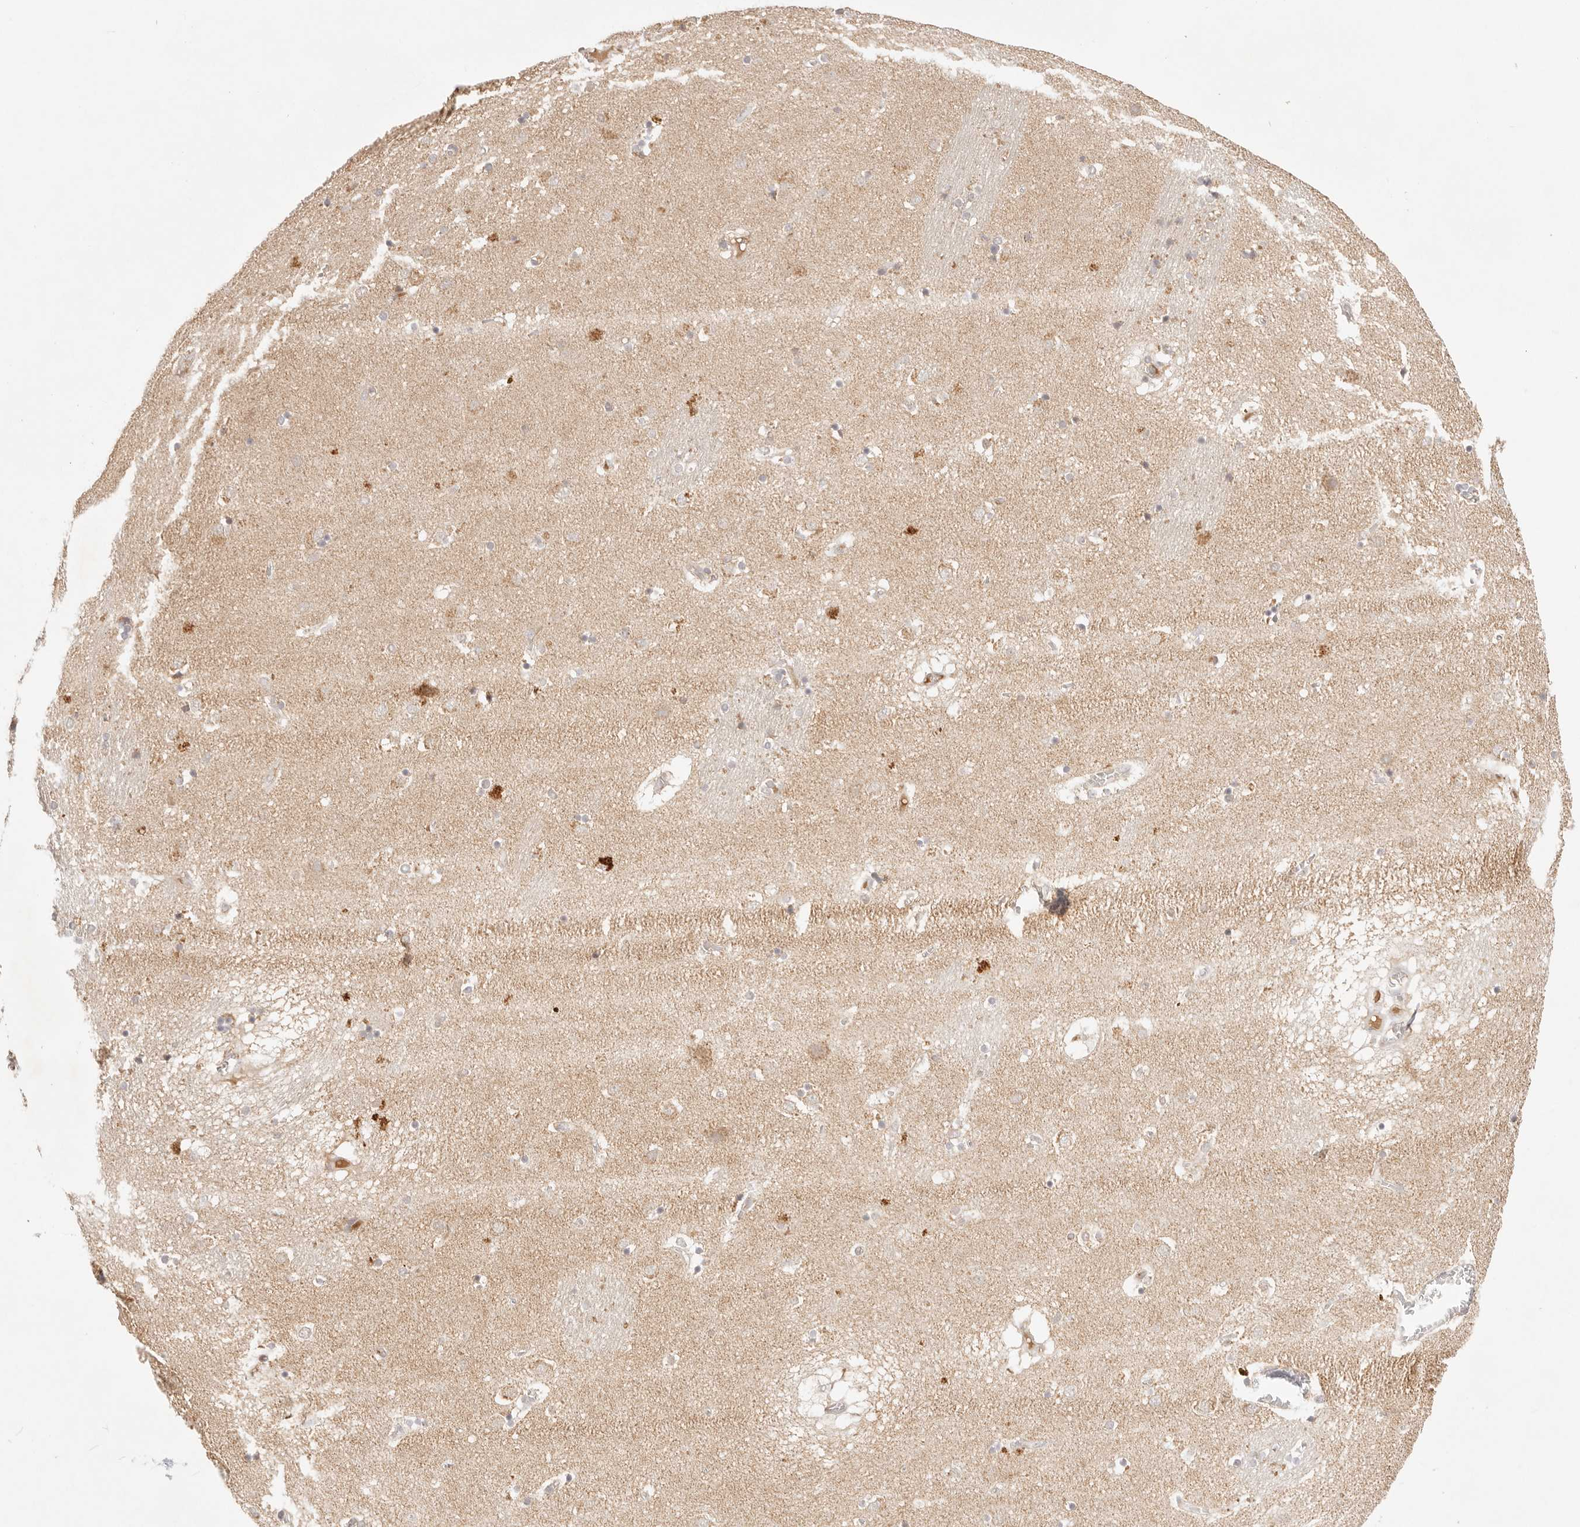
{"staining": {"intensity": "moderate", "quantity": "<25%", "location": "cytoplasmic/membranous"}, "tissue": "caudate", "cell_type": "Glial cells", "image_type": "normal", "snomed": [{"axis": "morphology", "description": "Normal tissue, NOS"}, {"axis": "topography", "description": "Lateral ventricle wall"}], "caption": "Benign caudate demonstrates moderate cytoplasmic/membranous positivity in approximately <25% of glial cells.", "gene": "COA6", "patient": {"sex": "male", "age": 70}}